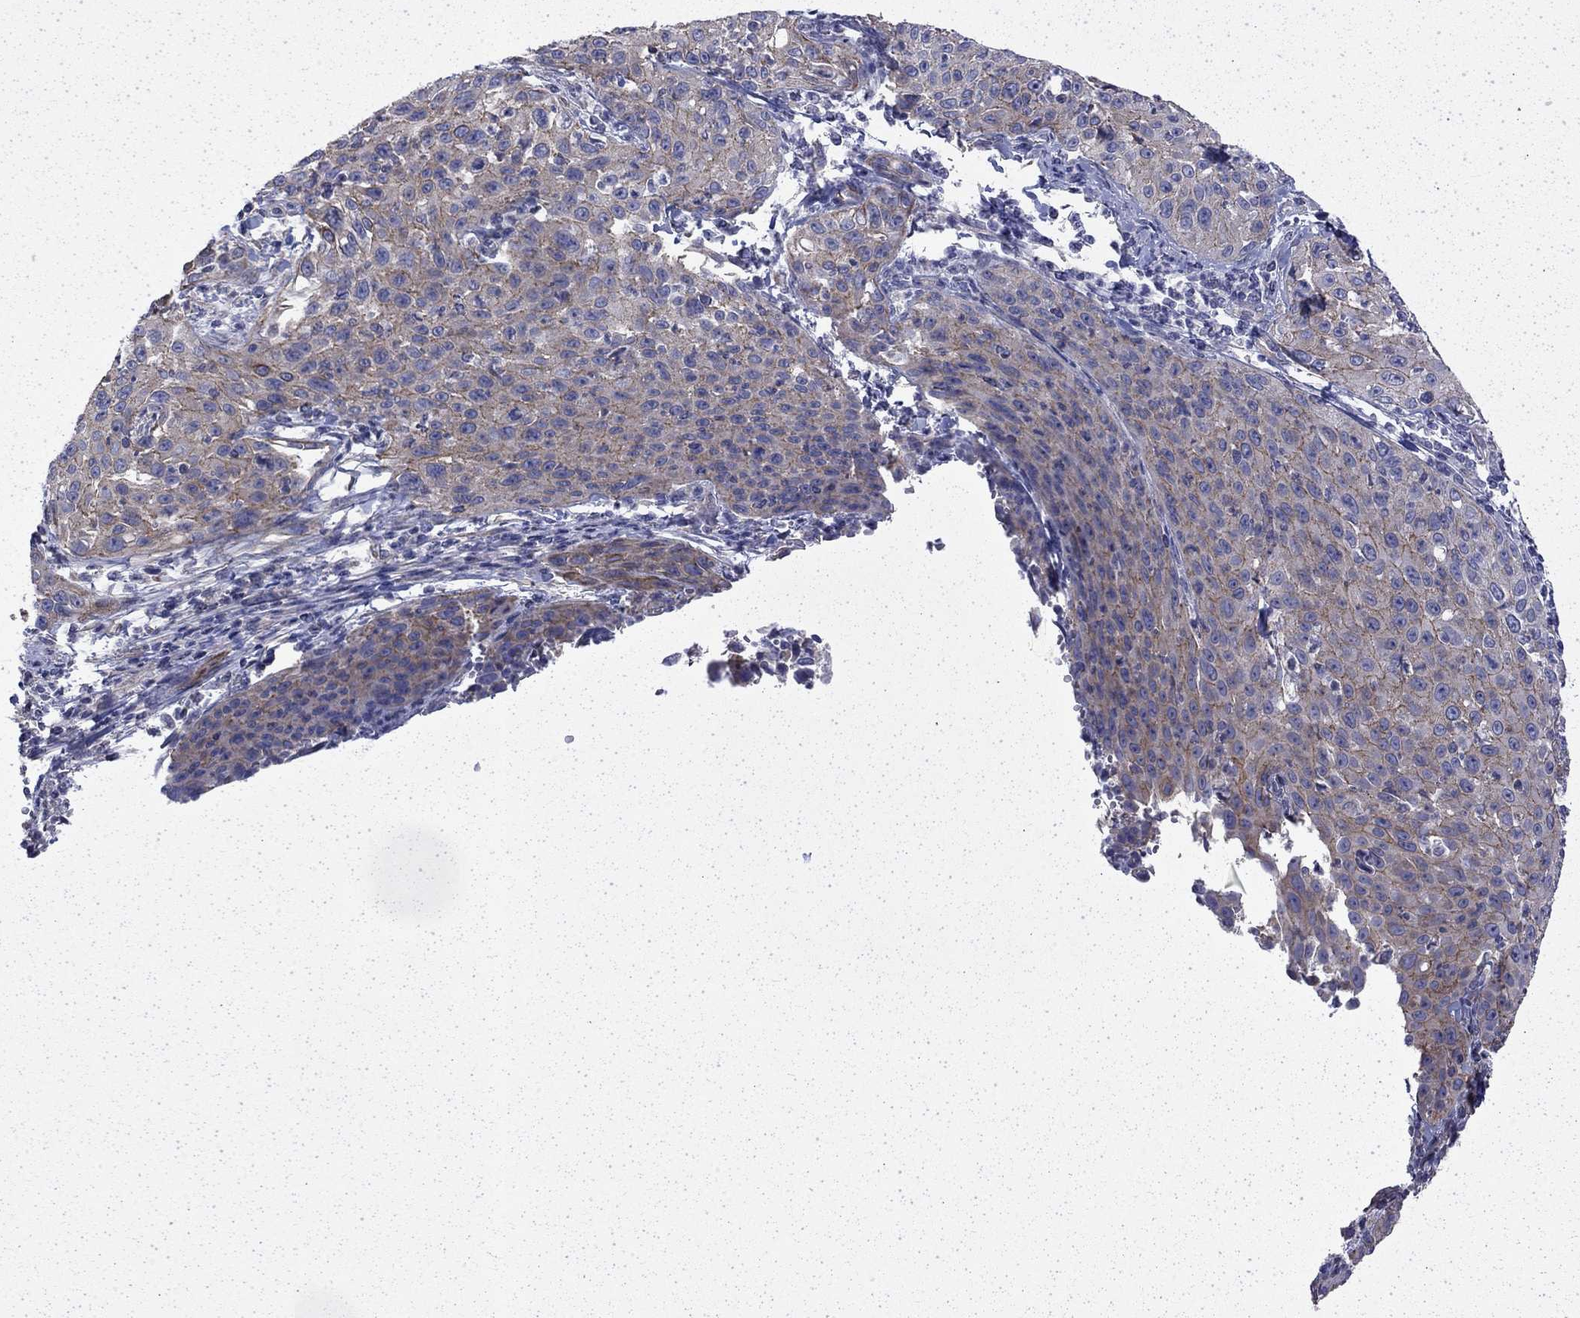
{"staining": {"intensity": "weak", "quantity": "25%-75%", "location": "cytoplasmic/membranous"}, "tissue": "cervical cancer", "cell_type": "Tumor cells", "image_type": "cancer", "snomed": [{"axis": "morphology", "description": "Squamous cell carcinoma, NOS"}, {"axis": "topography", "description": "Cervix"}], "caption": "Weak cytoplasmic/membranous expression is identified in approximately 25%-75% of tumor cells in cervical squamous cell carcinoma.", "gene": "DTNA", "patient": {"sex": "female", "age": 26}}